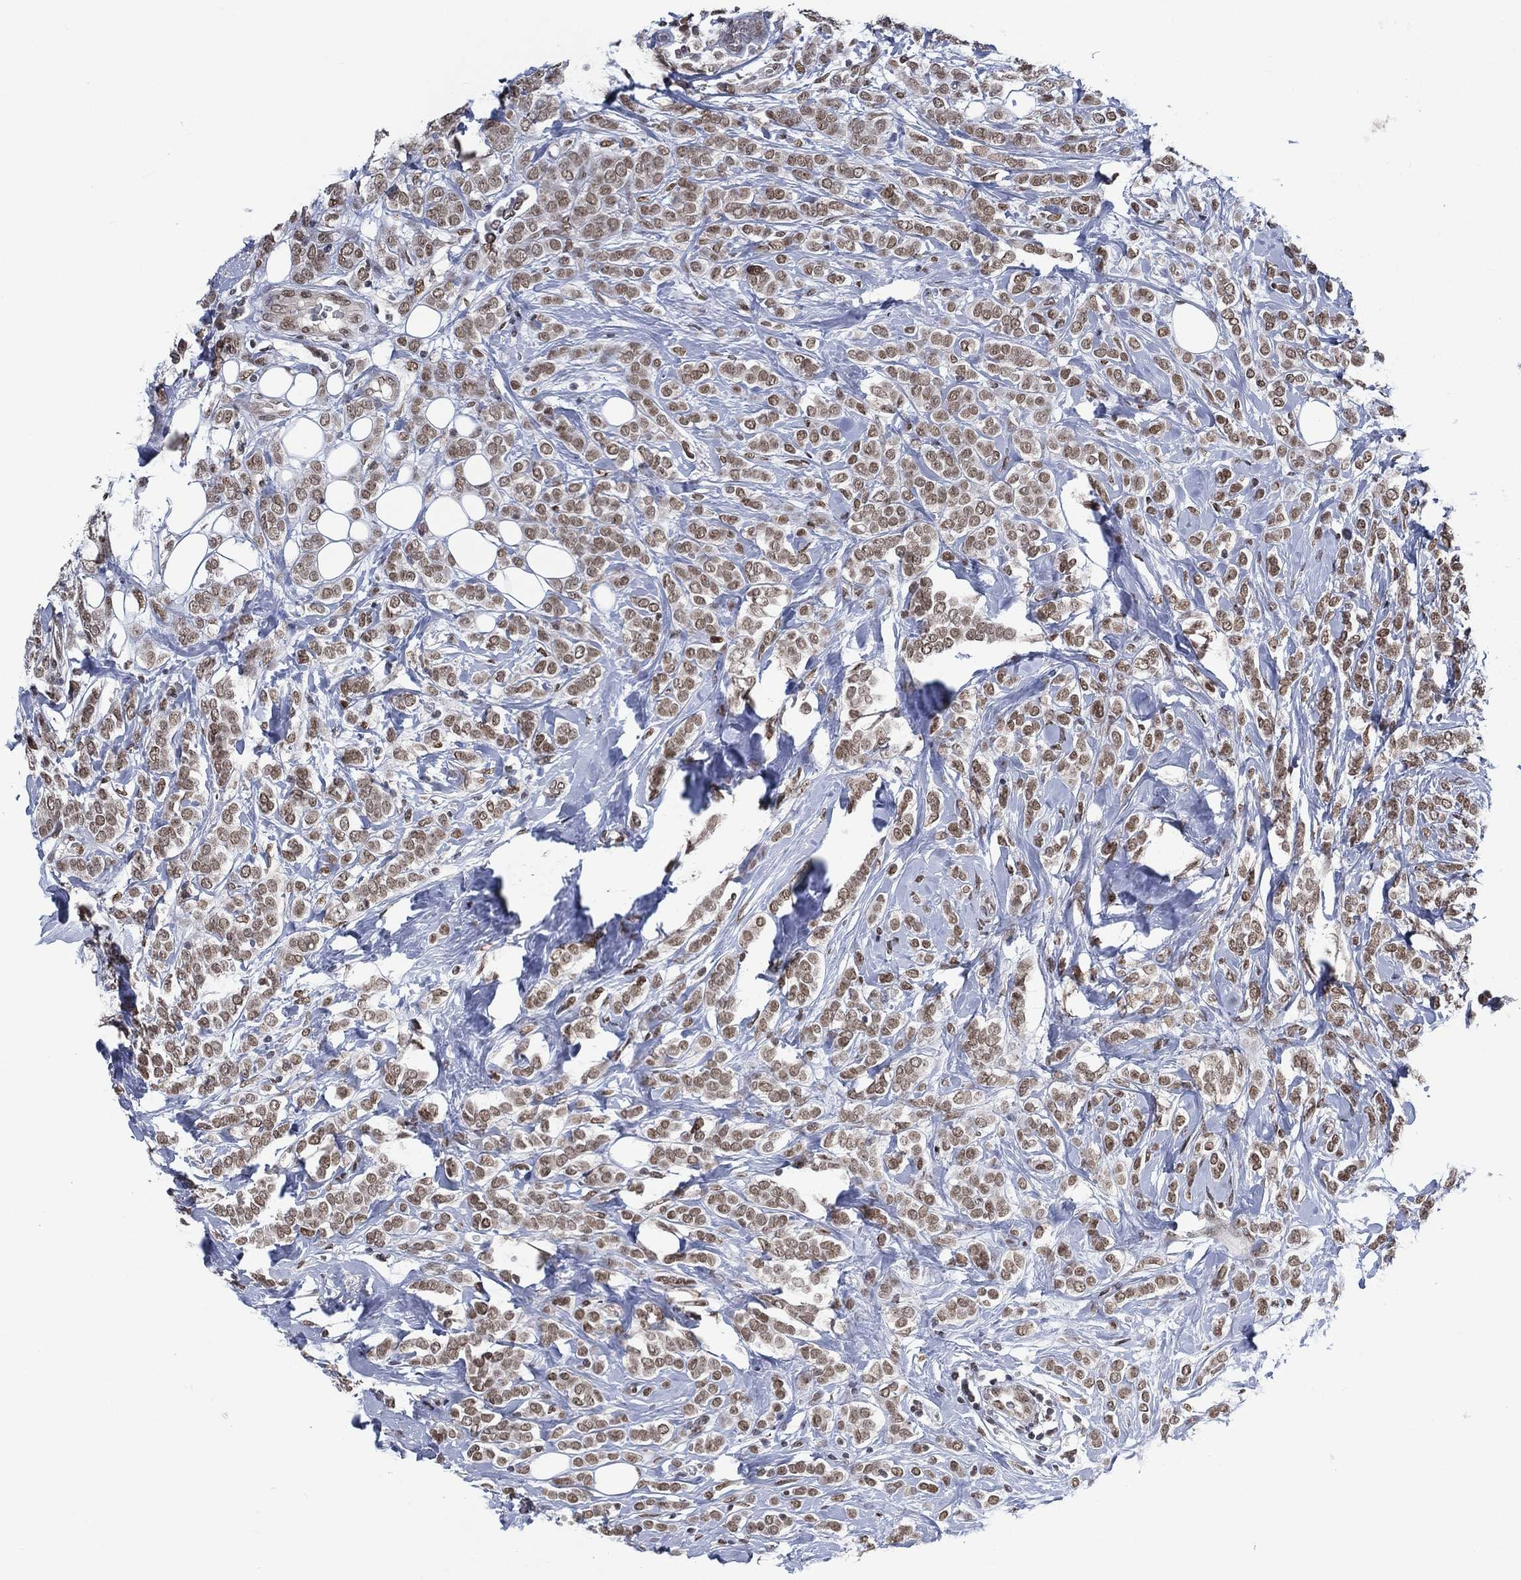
{"staining": {"intensity": "weak", "quantity": ">75%", "location": "nuclear"}, "tissue": "breast cancer", "cell_type": "Tumor cells", "image_type": "cancer", "snomed": [{"axis": "morphology", "description": "Lobular carcinoma"}, {"axis": "topography", "description": "Breast"}], "caption": "Lobular carcinoma (breast) was stained to show a protein in brown. There is low levels of weak nuclear positivity in approximately >75% of tumor cells.", "gene": "YLPM1", "patient": {"sex": "female", "age": 49}}